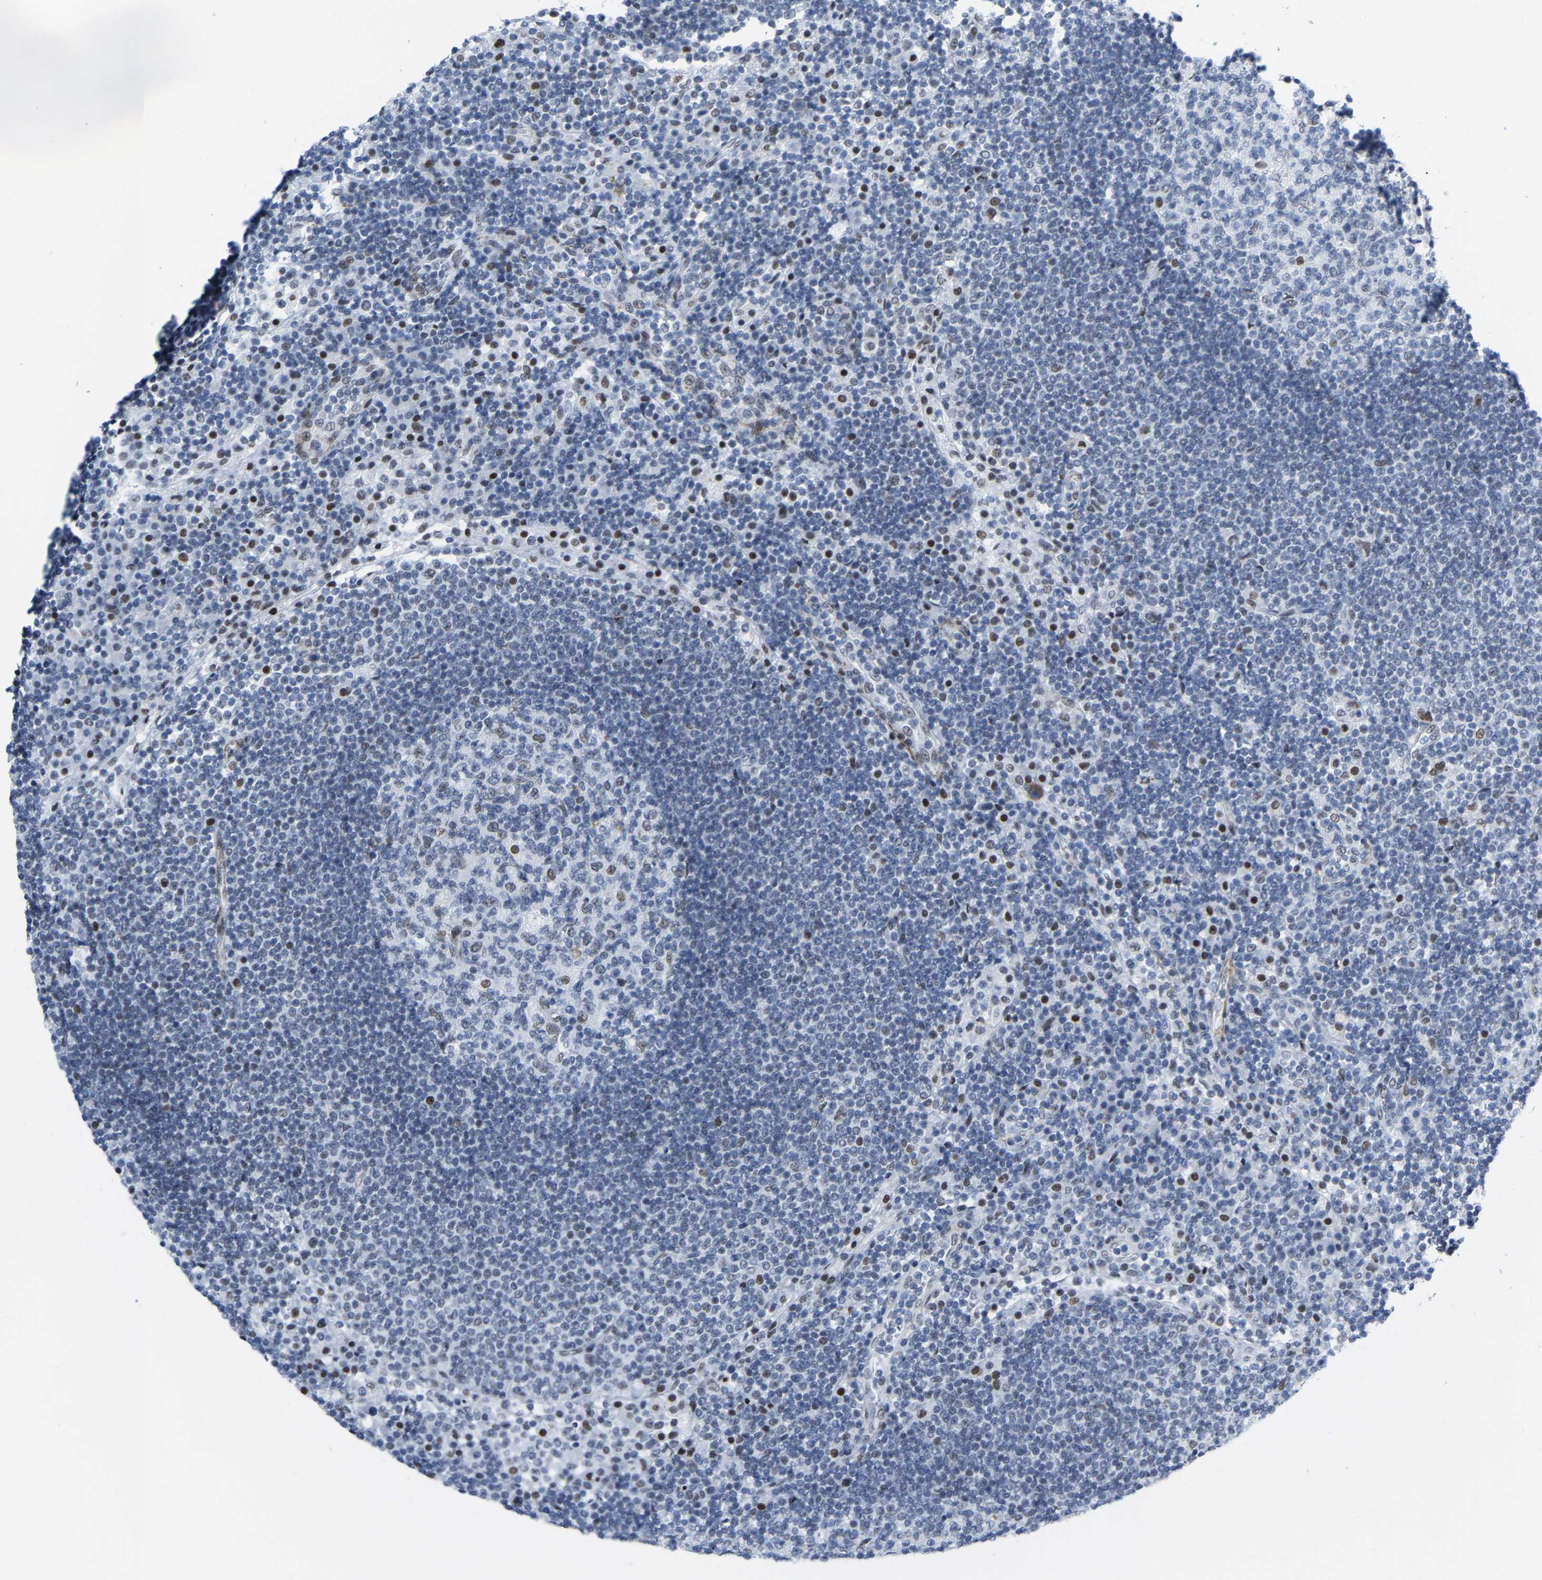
{"staining": {"intensity": "weak", "quantity": "<25%", "location": "nuclear"}, "tissue": "lymph node", "cell_type": "Germinal center cells", "image_type": "normal", "snomed": [{"axis": "morphology", "description": "Normal tissue, NOS"}, {"axis": "topography", "description": "Lymph node"}], "caption": "DAB immunohistochemical staining of benign lymph node reveals no significant staining in germinal center cells.", "gene": "FAM180A", "patient": {"sex": "female", "age": 53}}